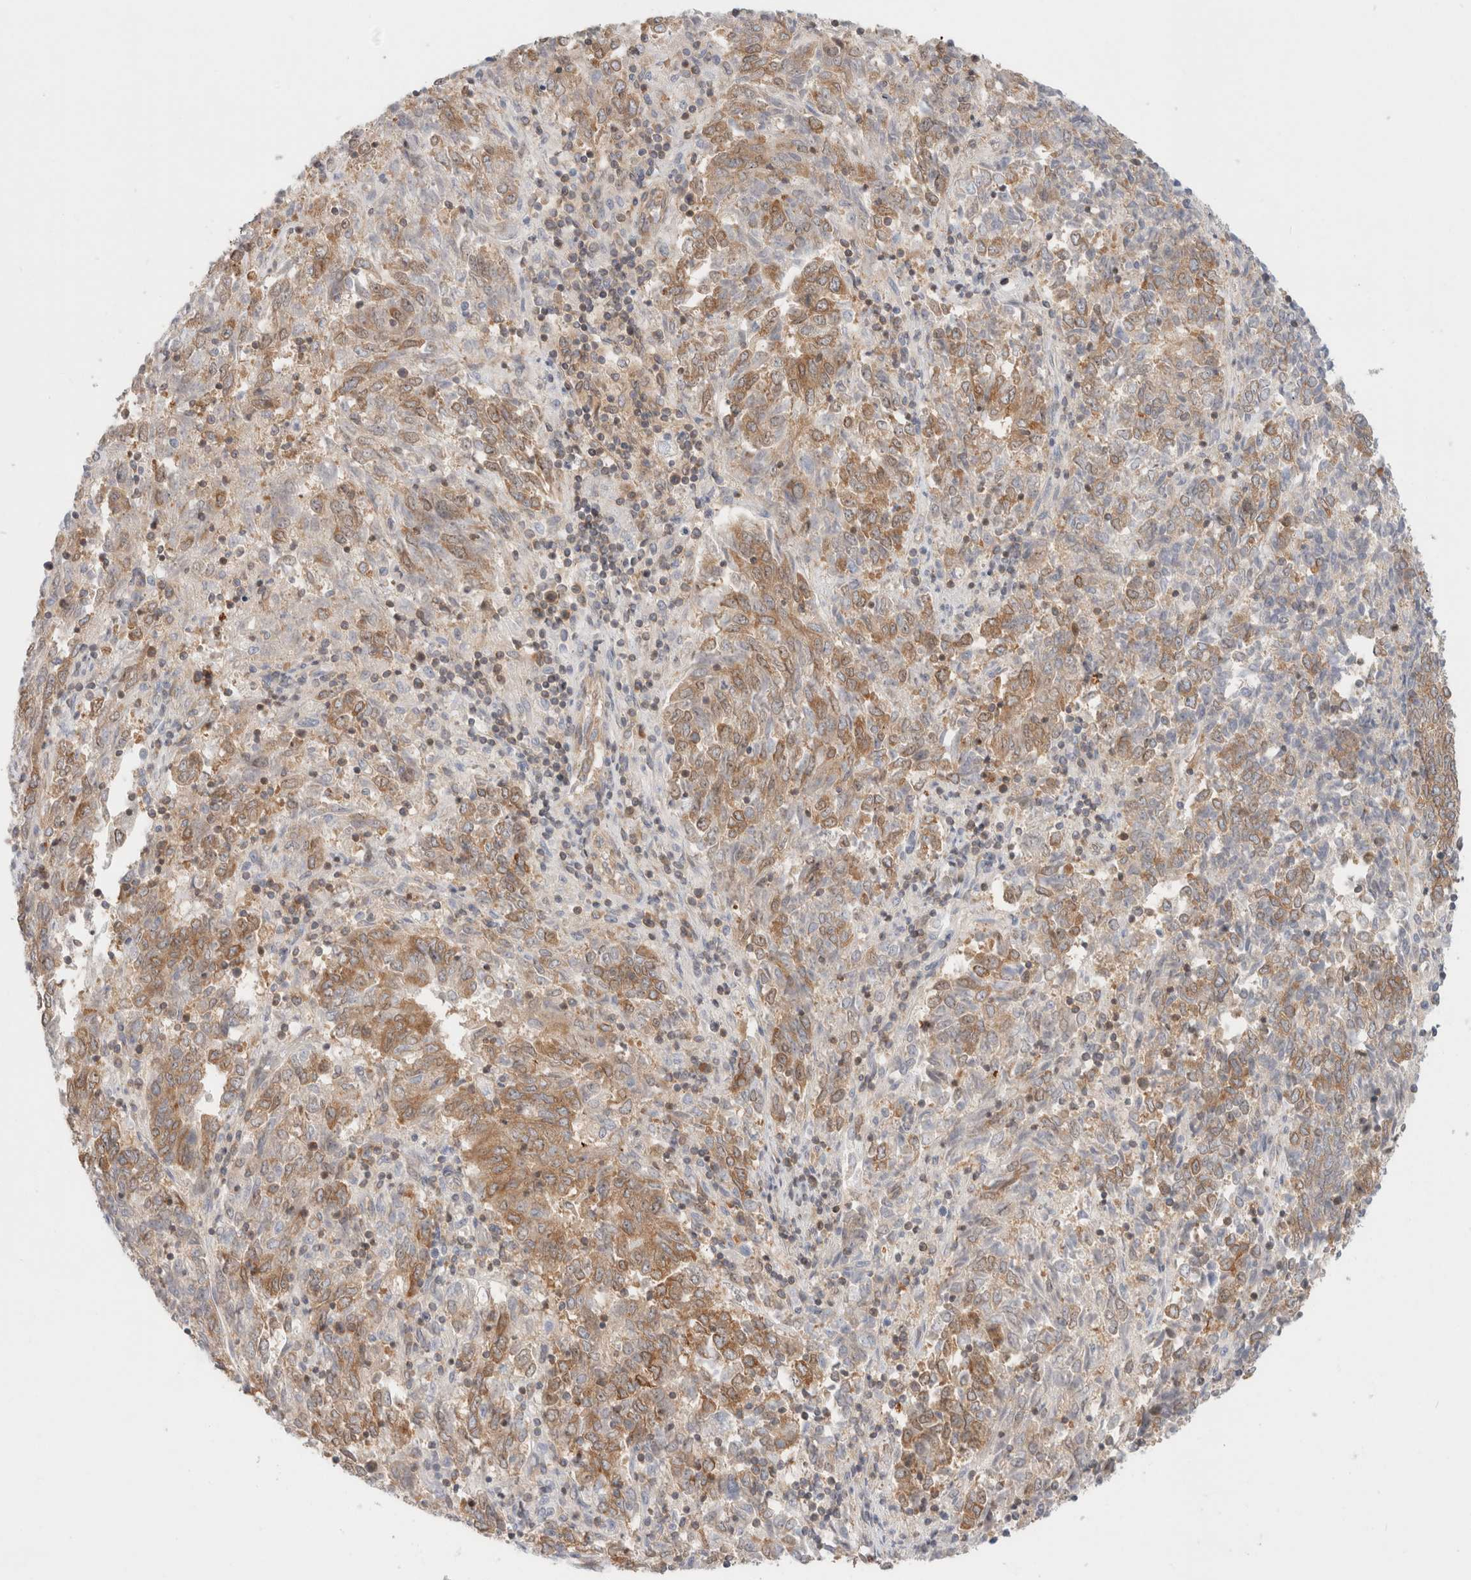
{"staining": {"intensity": "moderate", "quantity": ">75%", "location": "cytoplasmic/membranous"}, "tissue": "endometrial cancer", "cell_type": "Tumor cells", "image_type": "cancer", "snomed": [{"axis": "morphology", "description": "Adenocarcinoma, NOS"}, {"axis": "topography", "description": "Endometrium"}], "caption": "Immunohistochemistry of human endometrial cancer (adenocarcinoma) shows medium levels of moderate cytoplasmic/membranous expression in about >75% of tumor cells.", "gene": "MARK3", "patient": {"sex": "female", "age": 80}}